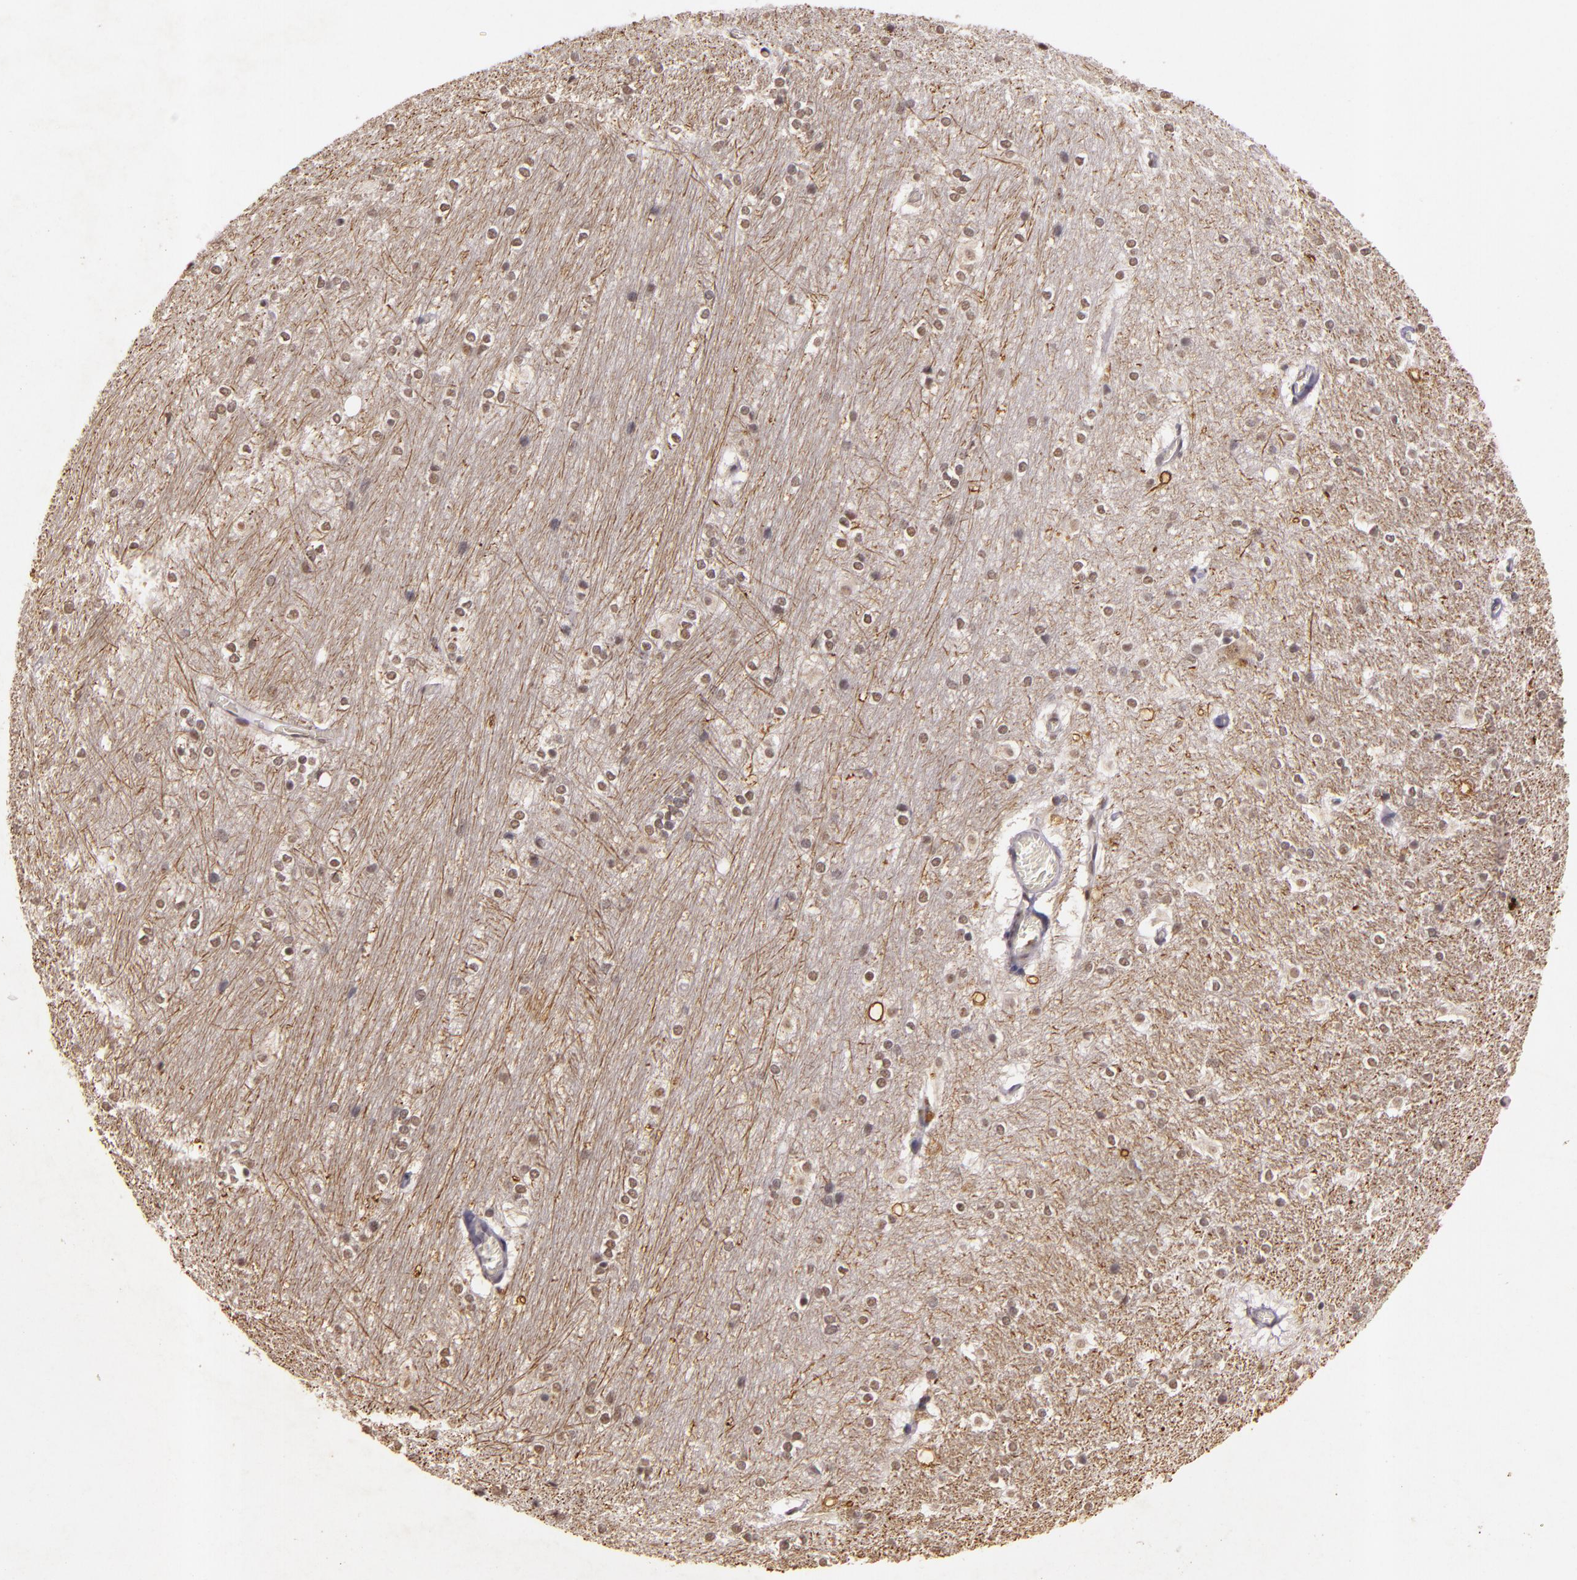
{"staining": {"intensity": "weak", "quantity": "<25%", "location": "nuclear"}, "tissue": "hippocampus", "cell_type": "Glial cells", "image_type": "normal", "snomed": [{"axis": "morphology", "description": "Normal tissue, NOS"}, {"axis": "topography", "description": "Hippocampus"}], "caption": "Immunohistochemical staining of normal hippocampus shows no significant staining in glial cells. Nuclei are stained in blue.", "gene": "CBX3", "patient": {"sex": "female", "age": 19}}